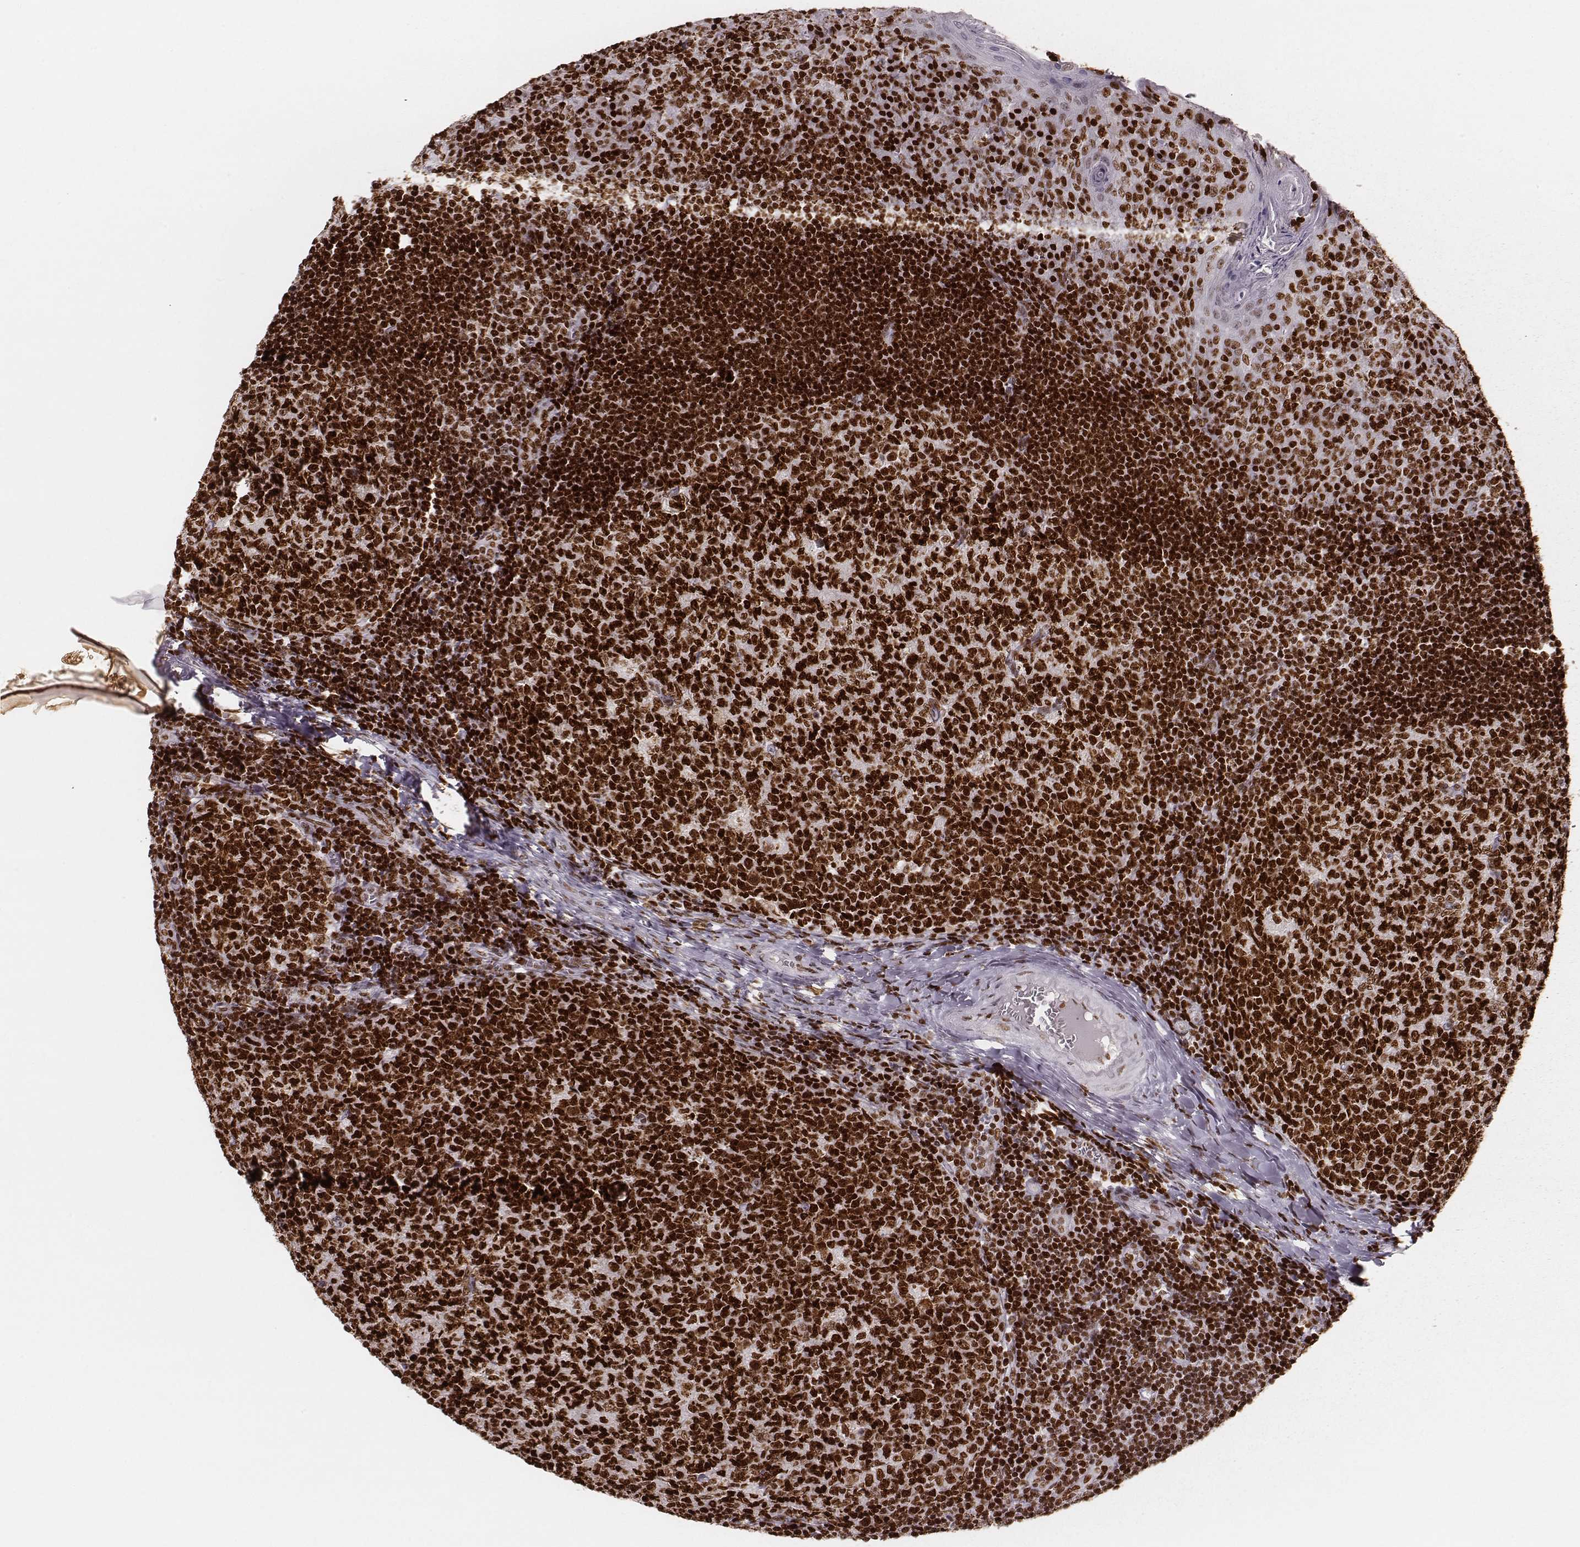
{"staining": {"intensity": "strong", "quantity": ">75%", "location": "nuclear"}, "tissue": "tonsil", "cell_type": "Germinal center cells", "image_type": "normal", "snomed": [{"axis": "morphology", "description": "Normal tissue, NOS"}, {"axis": "topography", "description": "Tonsil"}], "caption": "Protein analysis of benign tonsil displays strong nuclear expression in about >75% of germinal center cells.", "gene": "PARP1", "patient": {"sex": "female", "age": 13}}